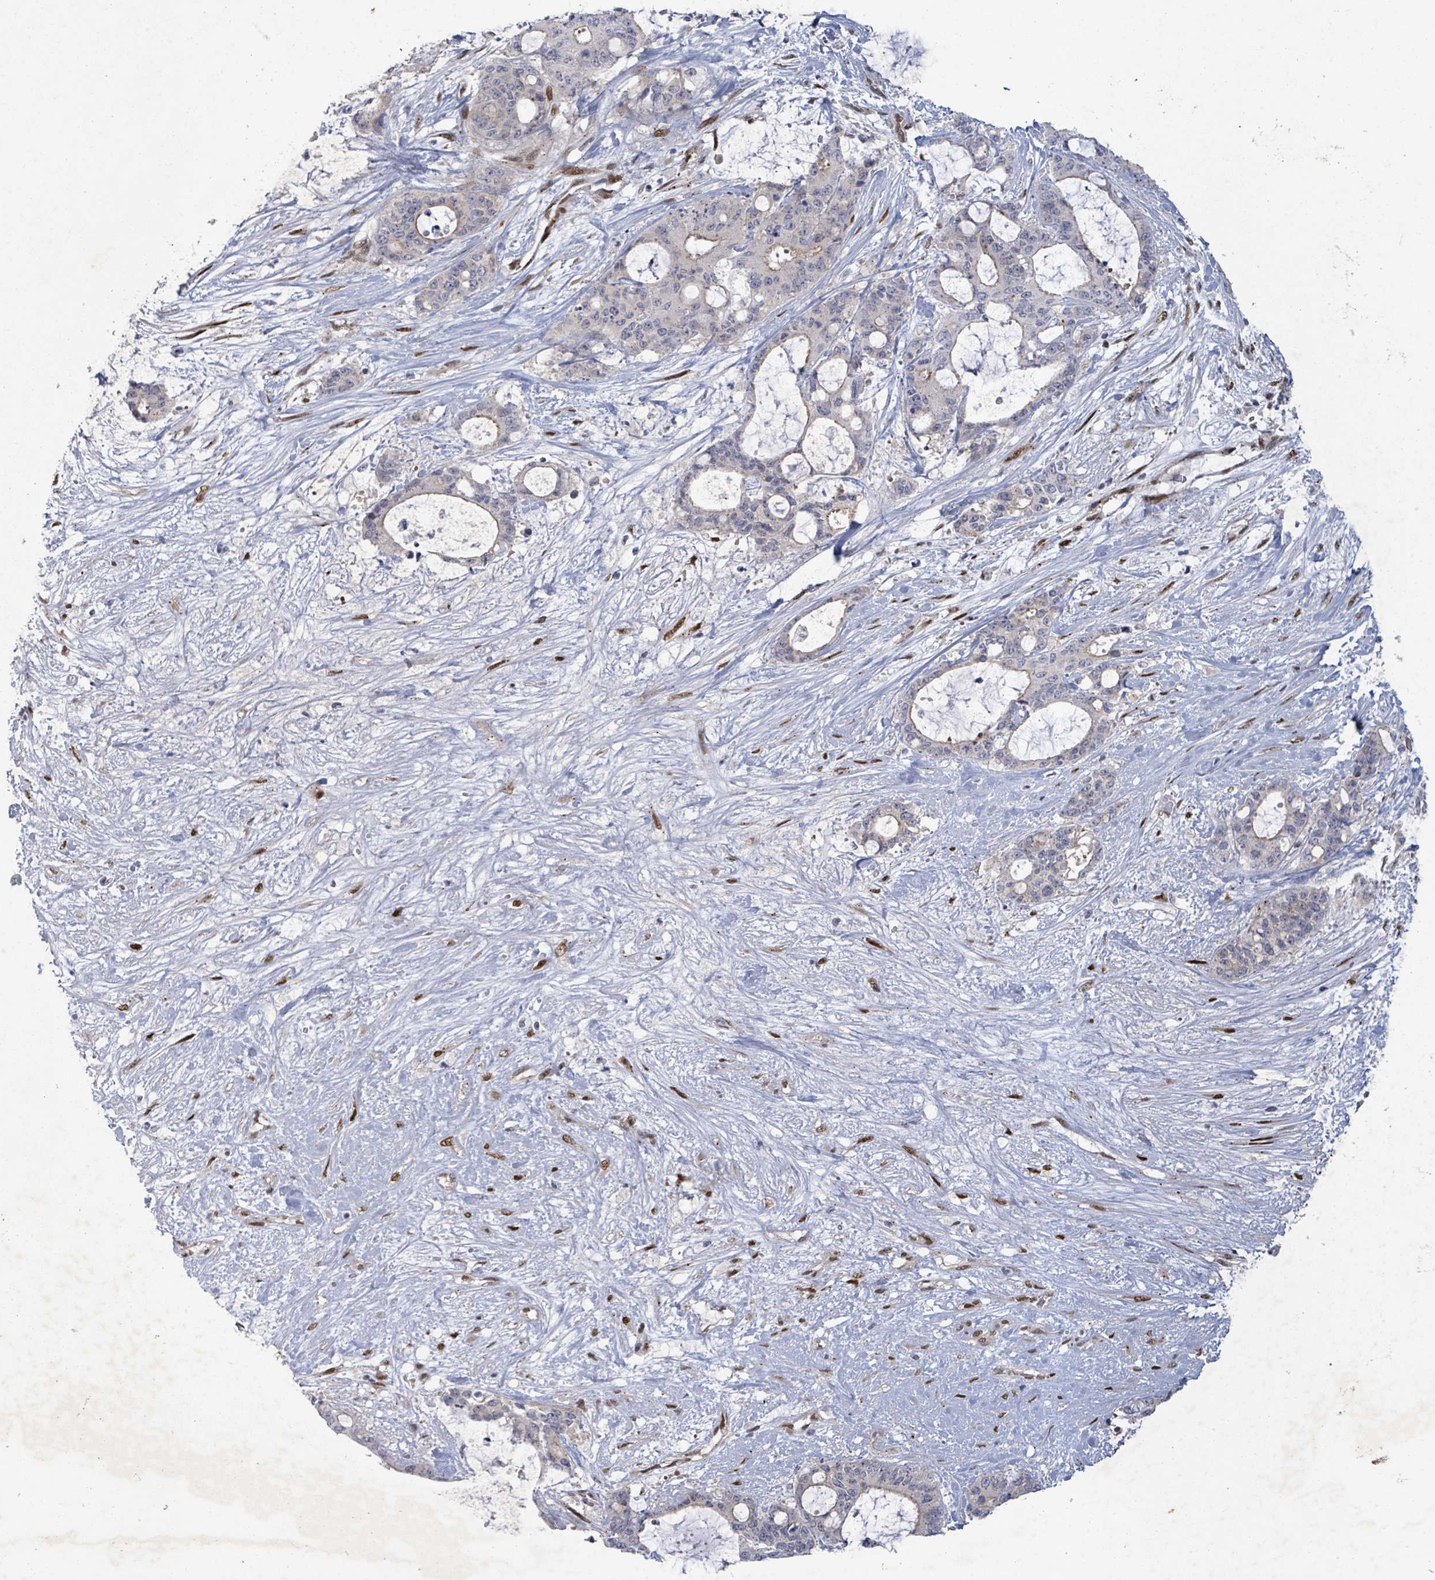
{"staining": {"intensity": "negative", "quantity": "none", "location": "none"}, "tissue": "liver cancer", "cell_type": "Tumor cells", "image_type": "cancer", "snomed": [{"axis": "morphology", "description": "Normal tissue, NOS"}, {"axis": "morphology", "description": "Cholangiocarcinoma"}, {"axis": "topography", "description": "Liver"}, {"axis": "topography", "description": "Peripheral nerve tissue"}], "caption": "Immunohistochemistry histopathology image of human liver cancer (cholangiocarcinoma) stained for a protein (brown), which shows no expression in tumor cells.", "gene": "TUSC1", "patient": {"sex": "female", "age": 73}}